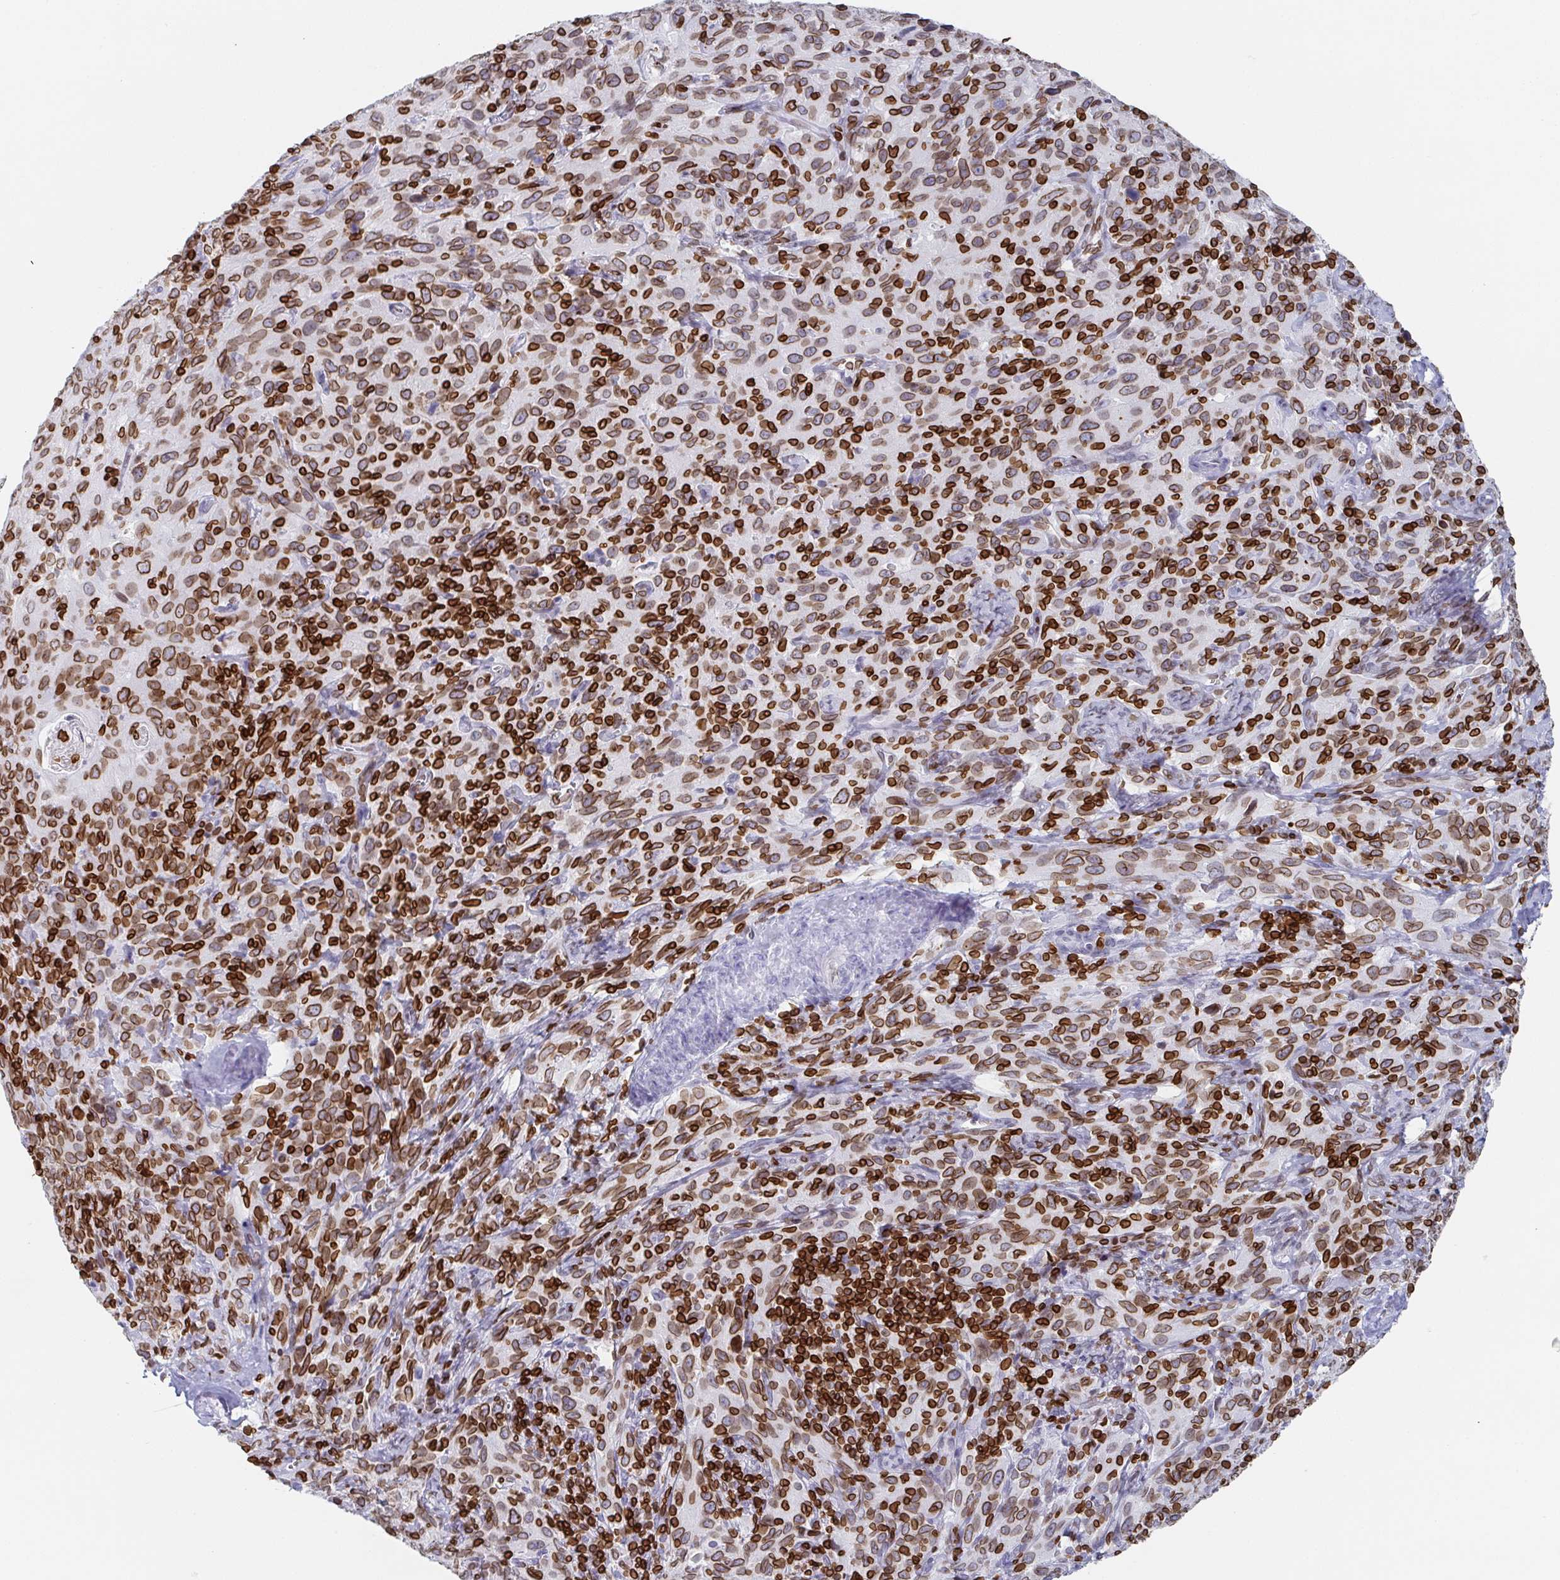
{"staining": {"intensity": "strong", "quantity": ">75%", "location": "cytoplasmic/membranous,nuclear"}, "tissue": "cervical cancer", "cell_type": "Tumor cells", "image_type": "cancer", "snomed": [{"axis": "morphology", "description": "Squamous cell carcinoma, NOS"}, {"axis": "topography", "description": "Cervix"}], "caption": "Protein staining by IHC demonstrates strong cytoplasmic/membranous and nuclear staining in approximately >75% of tumor cells in cervical cancer (squamous cell carcinoma).", "gene": "BTBD7", "patient": {"sex": "female", "age": 51}}